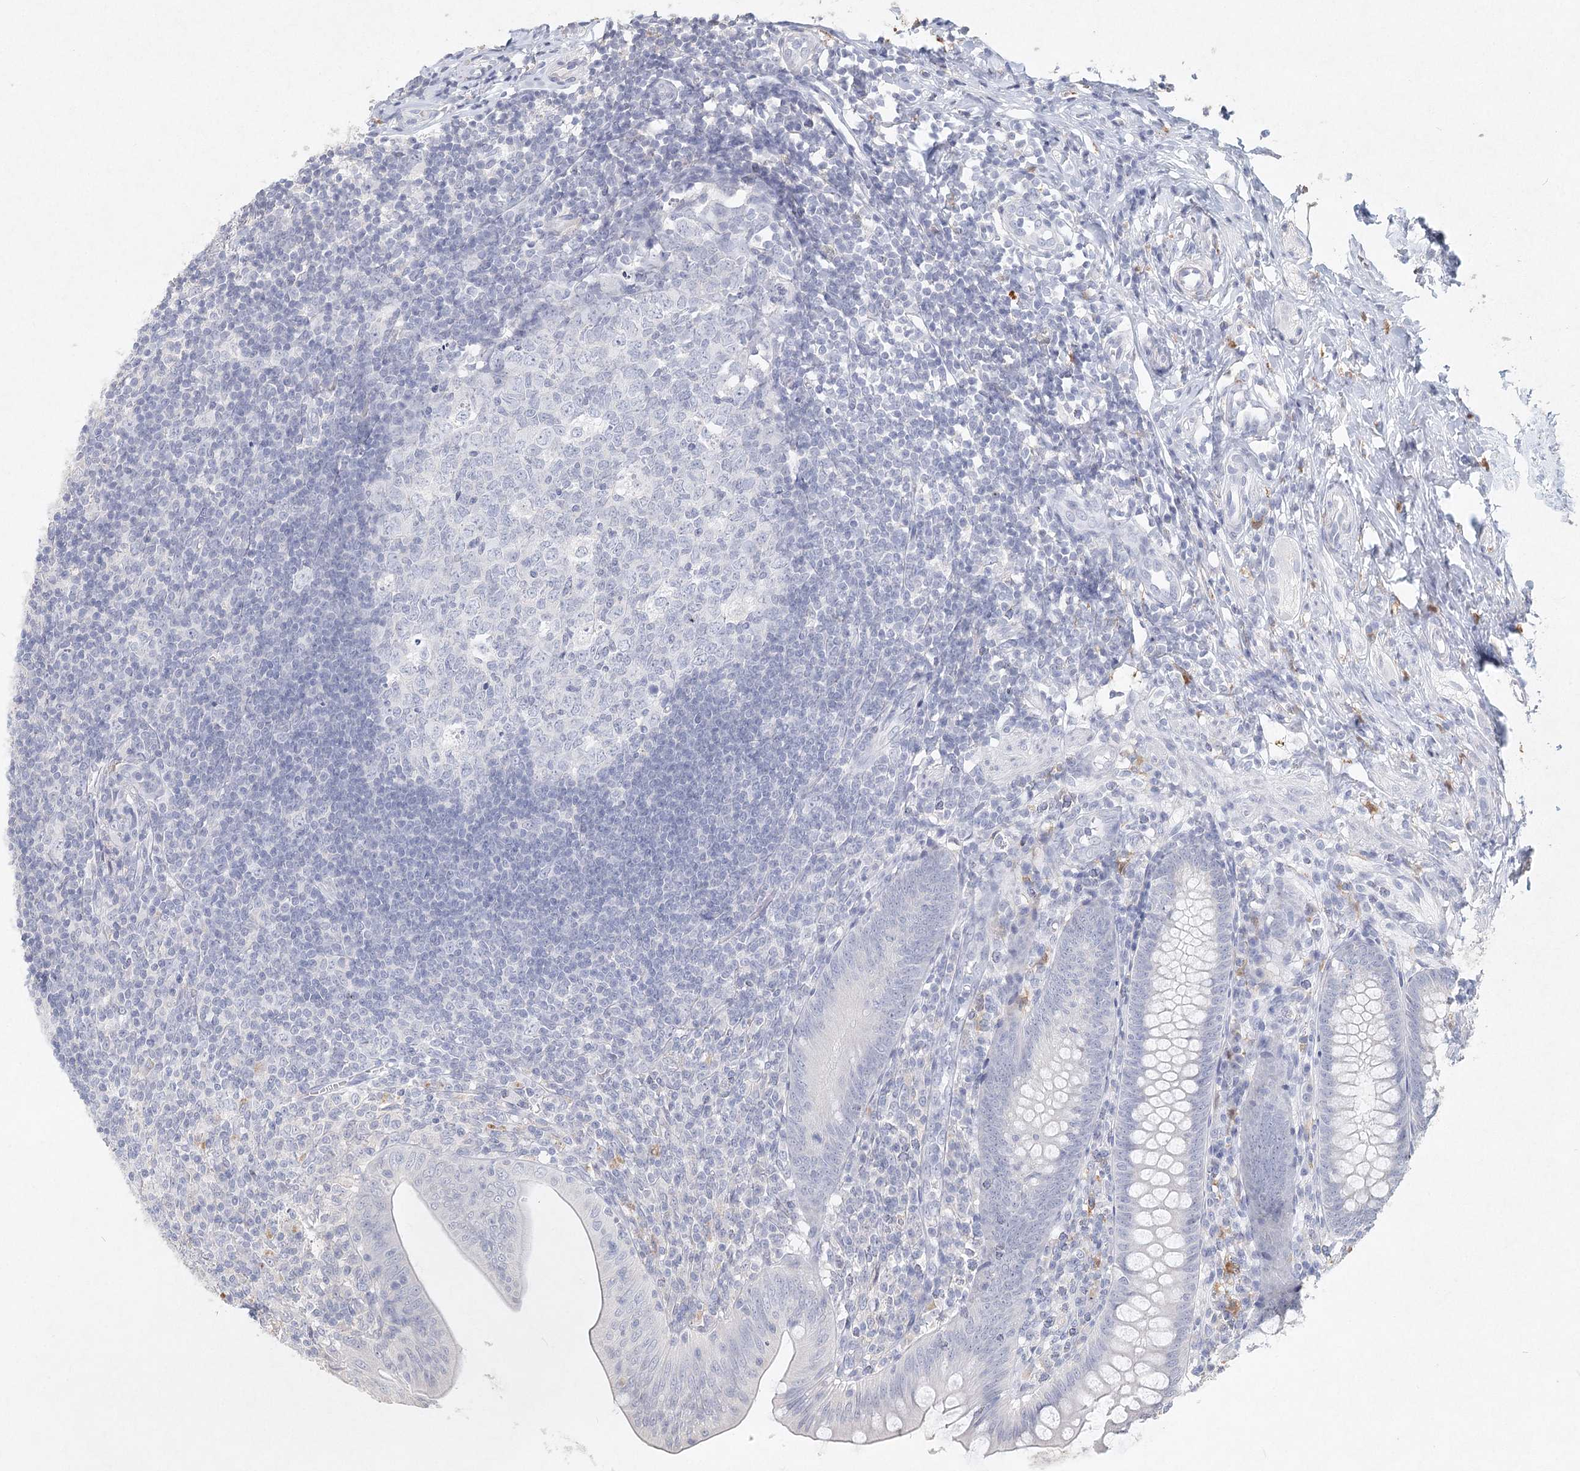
{"staining": {"intensity": "negative", "quantity": "none", "location": "none"}, "tissue": "appendix", "cell_type": "Glandular cells", "image_type": "normal", "snomed": [{"axis": "morphology", "description": "Normal tissue, NOS"}, {"axis": "topography", "description": "Appendix"}], "caption": "Glandular cells are negative for protein expression in benign human appendix. (DAB immunohistochemistry, high magnification).", "gene": "ARSI", "patient": {"sex": "male", "age": 14}}